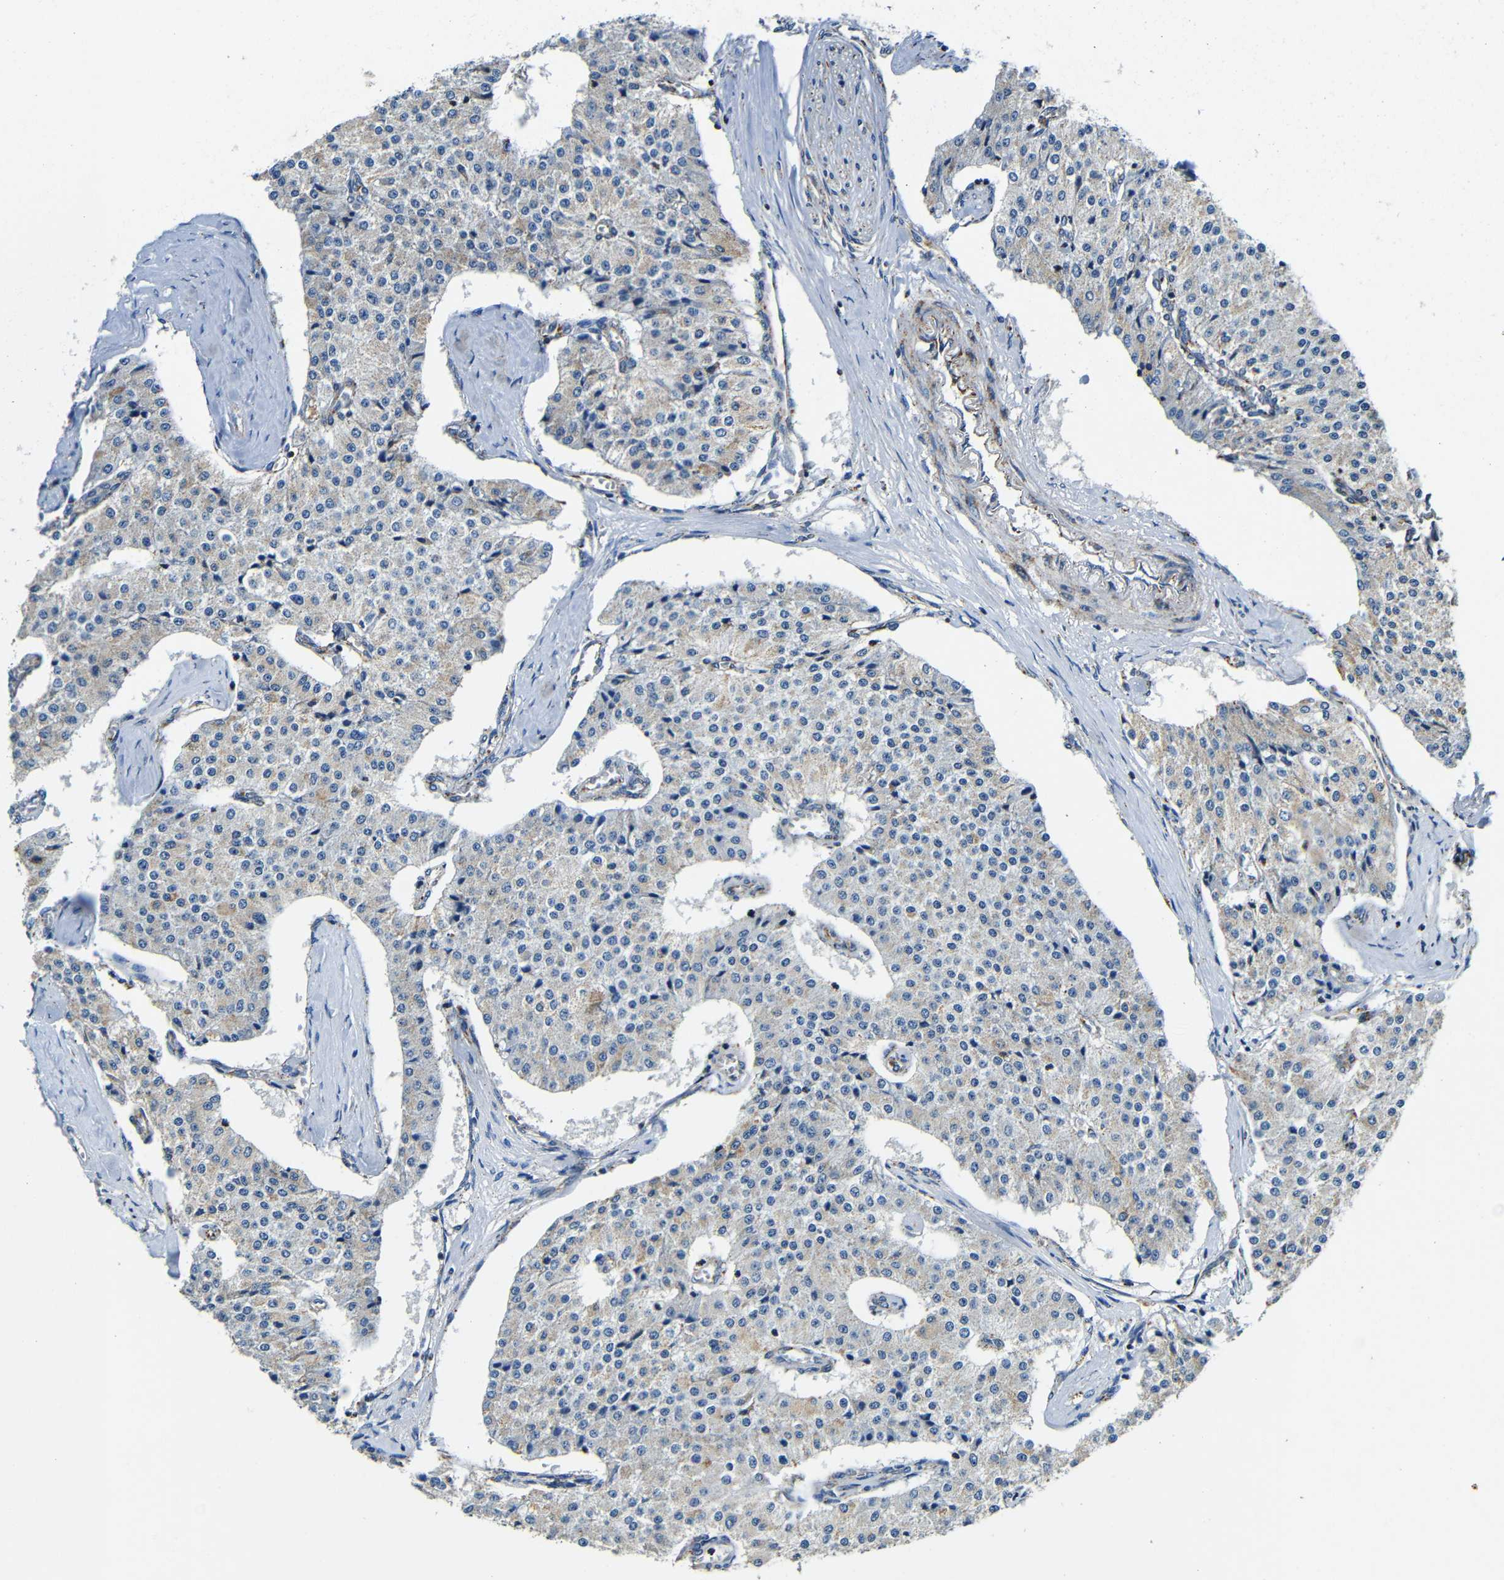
{"staining": {"intensity": "weak", "quantity": "<25%", "location": "cytoplasmic/membranous"}, "tissue": "carcinoid", "cell_type": "Tumor cells", "image_type": "cancer", "snomed": [{"axis": "morphology", "description": "Carcinoid, malignant, NOS"}, {"axis": "topography", "description": "Colon"}], "caption": "Immunohistochemistry micrograph of human carcinoid stained for a protein (brown), which exhibits no positivity in tumor cells.", "gene": "GALNT18", "patient": {"sex": "female", "age": 52}}